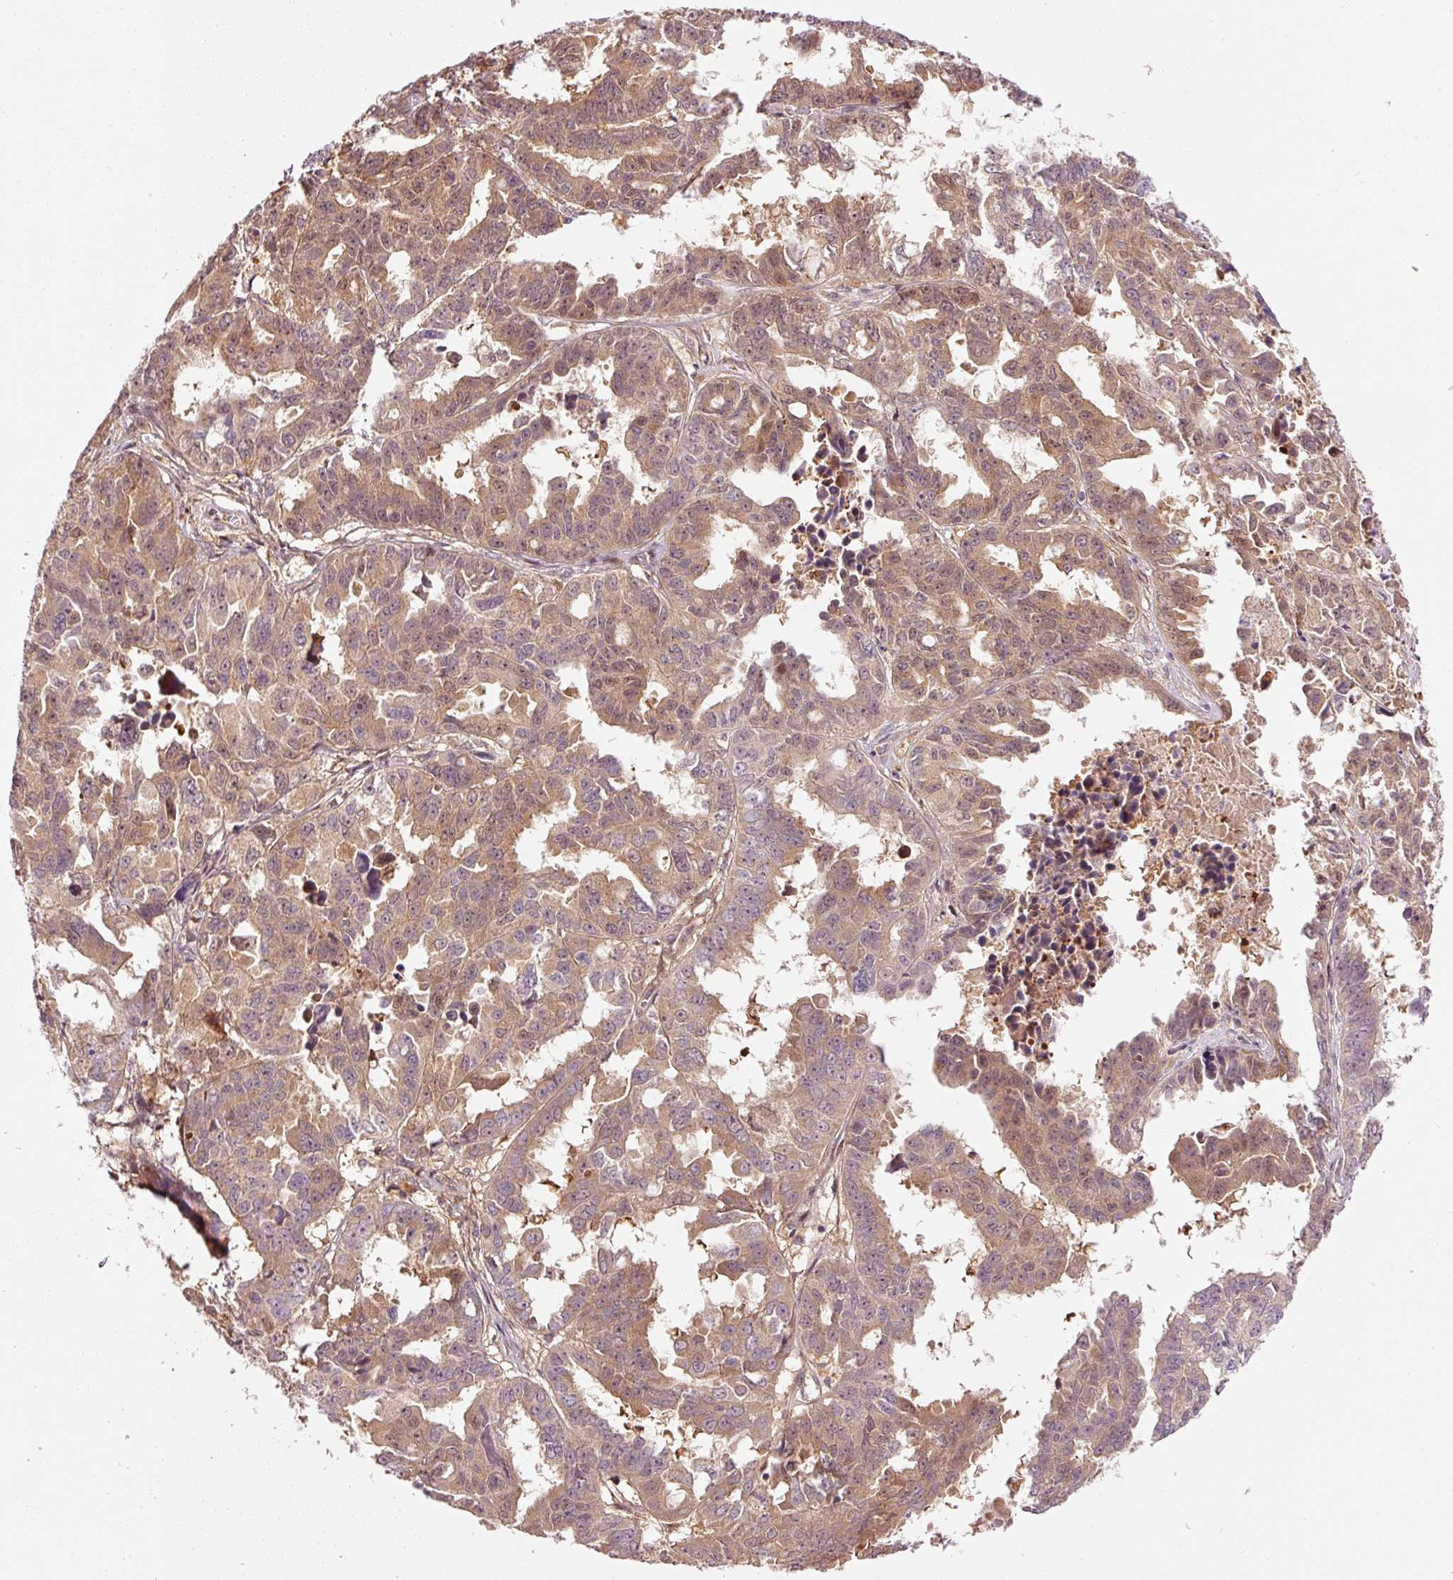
{"staining": {"intensity": "moderate", "quantity": ">75%", "location": "cytoplasmic/membranous,nuclear"}, "tissue": "ovarian cancer", "cell_type": "Tumor cells", "image_type": "cancer", "snomed": [{"axis": "morphology", "description": "Adenocarcinoma, NOS"}, {"axis": "morphology", "description": "Carcinoma, endometroid"}, {"axis": "topography", "description": "Ovary"}], "caption": "The immunohistochemical stain labels moderate cytoplasmic/membranous and nuclear expression in tumor cells of endometroid carcinoma (ovarian) tissue.", "gene": "PPP1R14B", "patient": {"sex": "female", "age": 72}}